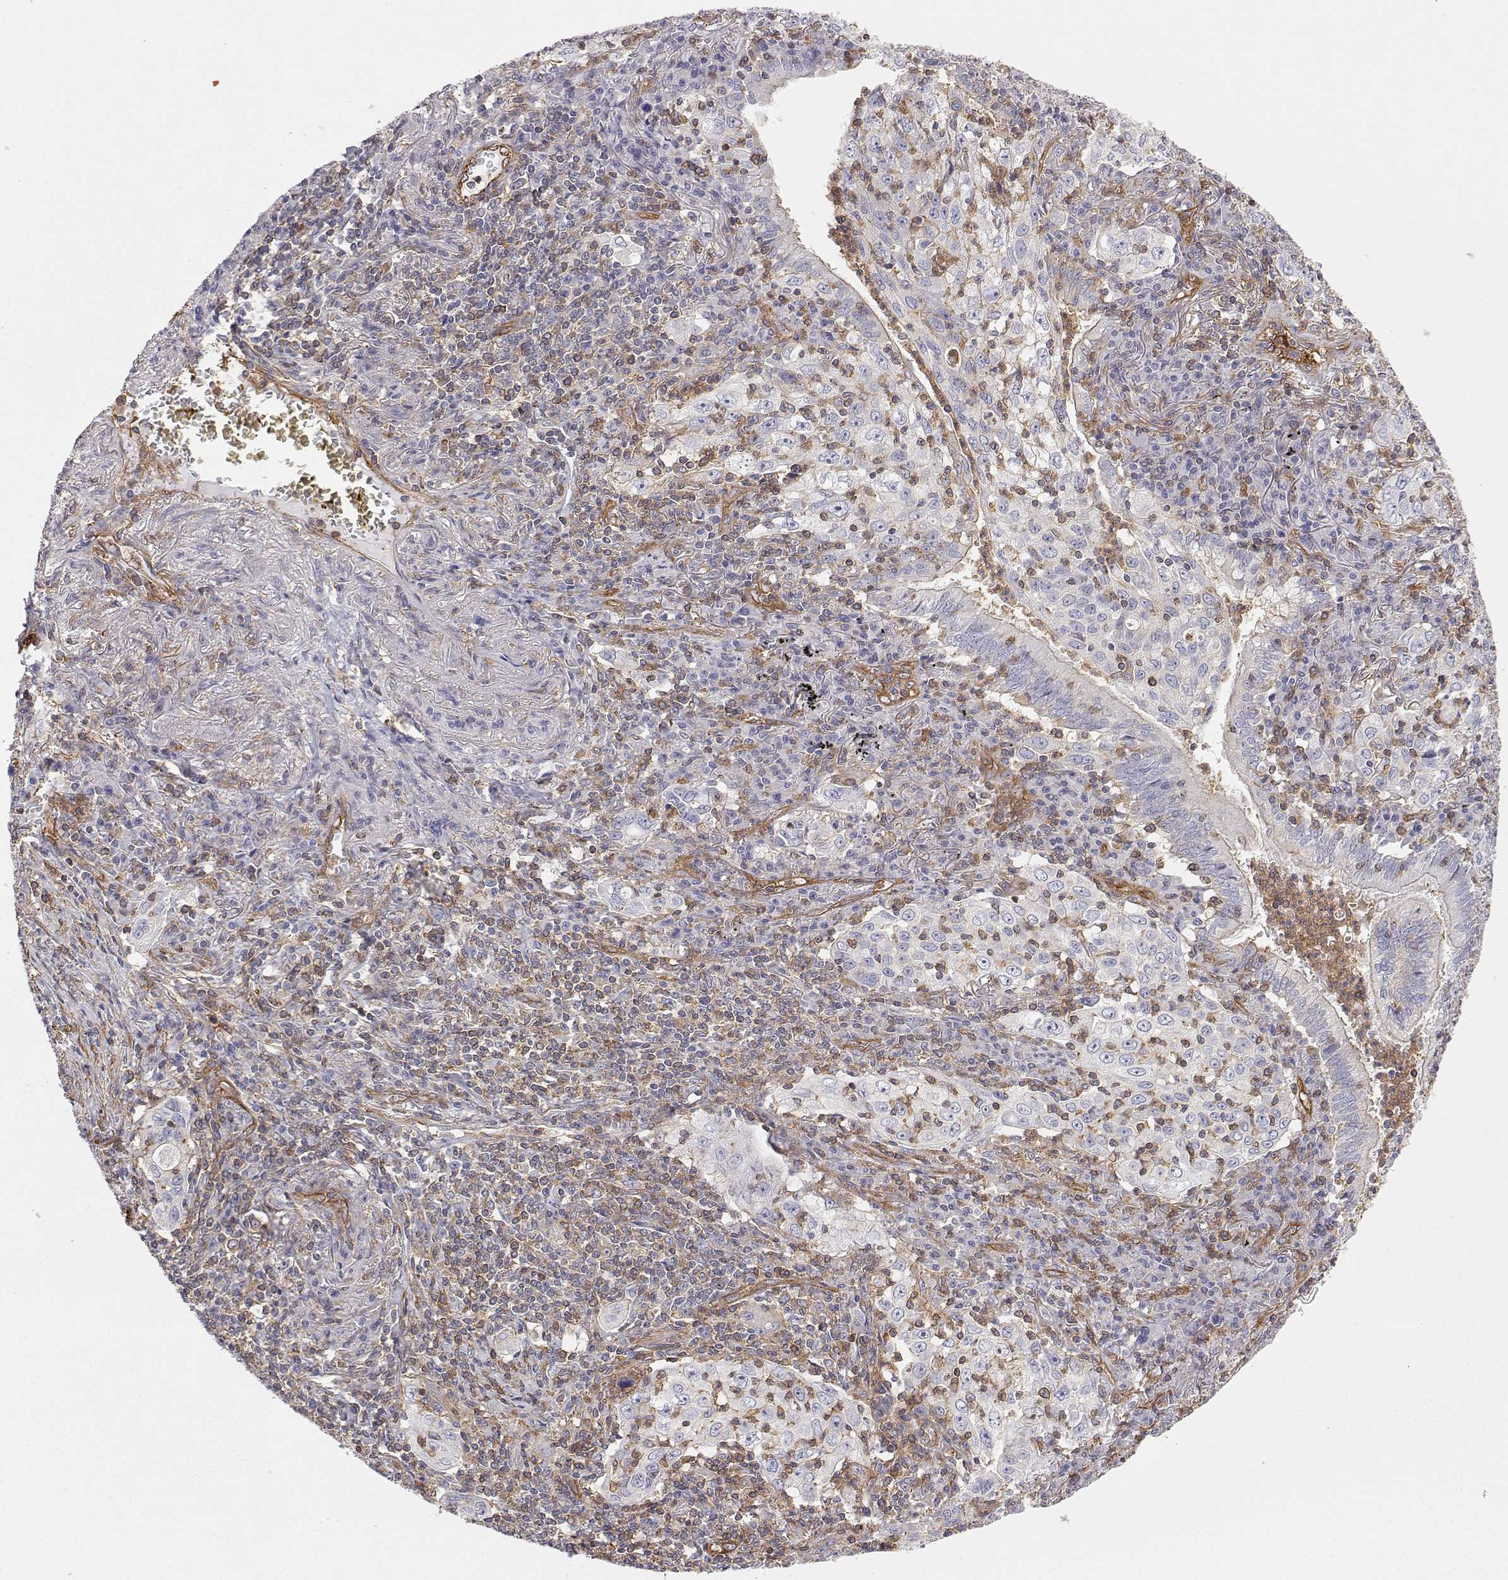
{"staining": {"intensity": "negative", "quantity": "none", "location": "none"}, "tissue": "lung cancer", "cell_type": "Tumor cells", "image_type": "cancer", "snomed": [{"axis": "morphology", "description": "Squamous cell carcinoma, NOS"}, {"axis": "topography", "description": "Lung"}], "caption": "DAB (3,3'-diaminobenzidine) immunohistochemical staining of human lung squamous cell carcinoma reveals no significant positivity in tumor cells.", "gene": "MYH9", "patient": {"sex": "male", "age": 71}}